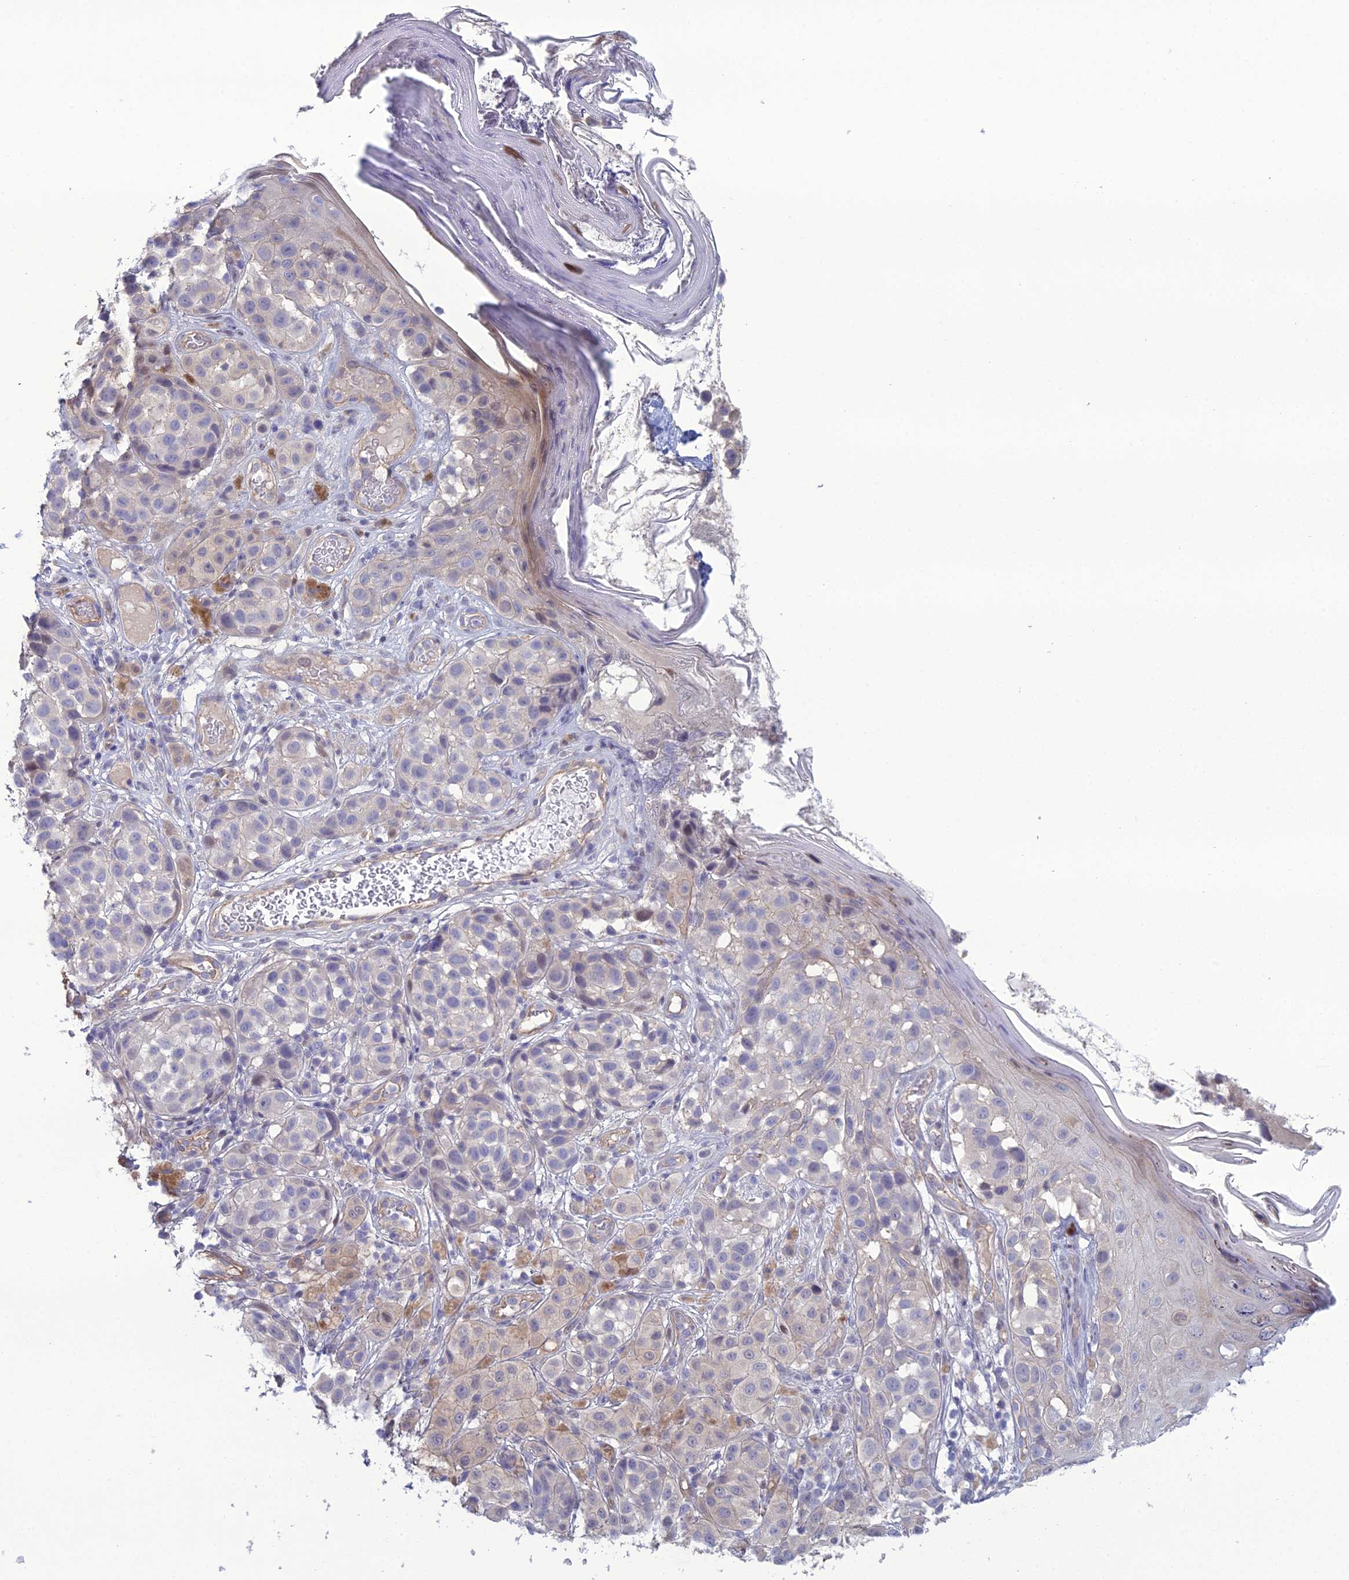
{"staining": {"intensity": "negative", "quantity": "none", "location": "none"}, "tissue": "melanoma", "cell_type": "Tumor cells", "image_type": "cancer", "snomed": [{"axis": "morphology", "description": "Malignant melanoma, NOS"}, {"axis": "topography", "description": "Skin"}], "caption": "This micrograph is of malignant melanoma stained with IHC to label a protein in brown with the nuclei are counter-stained blue. There is no expression in tumor cells.", "gene": "LZTS2", "patient": {"sex": "male", "age": 38}}